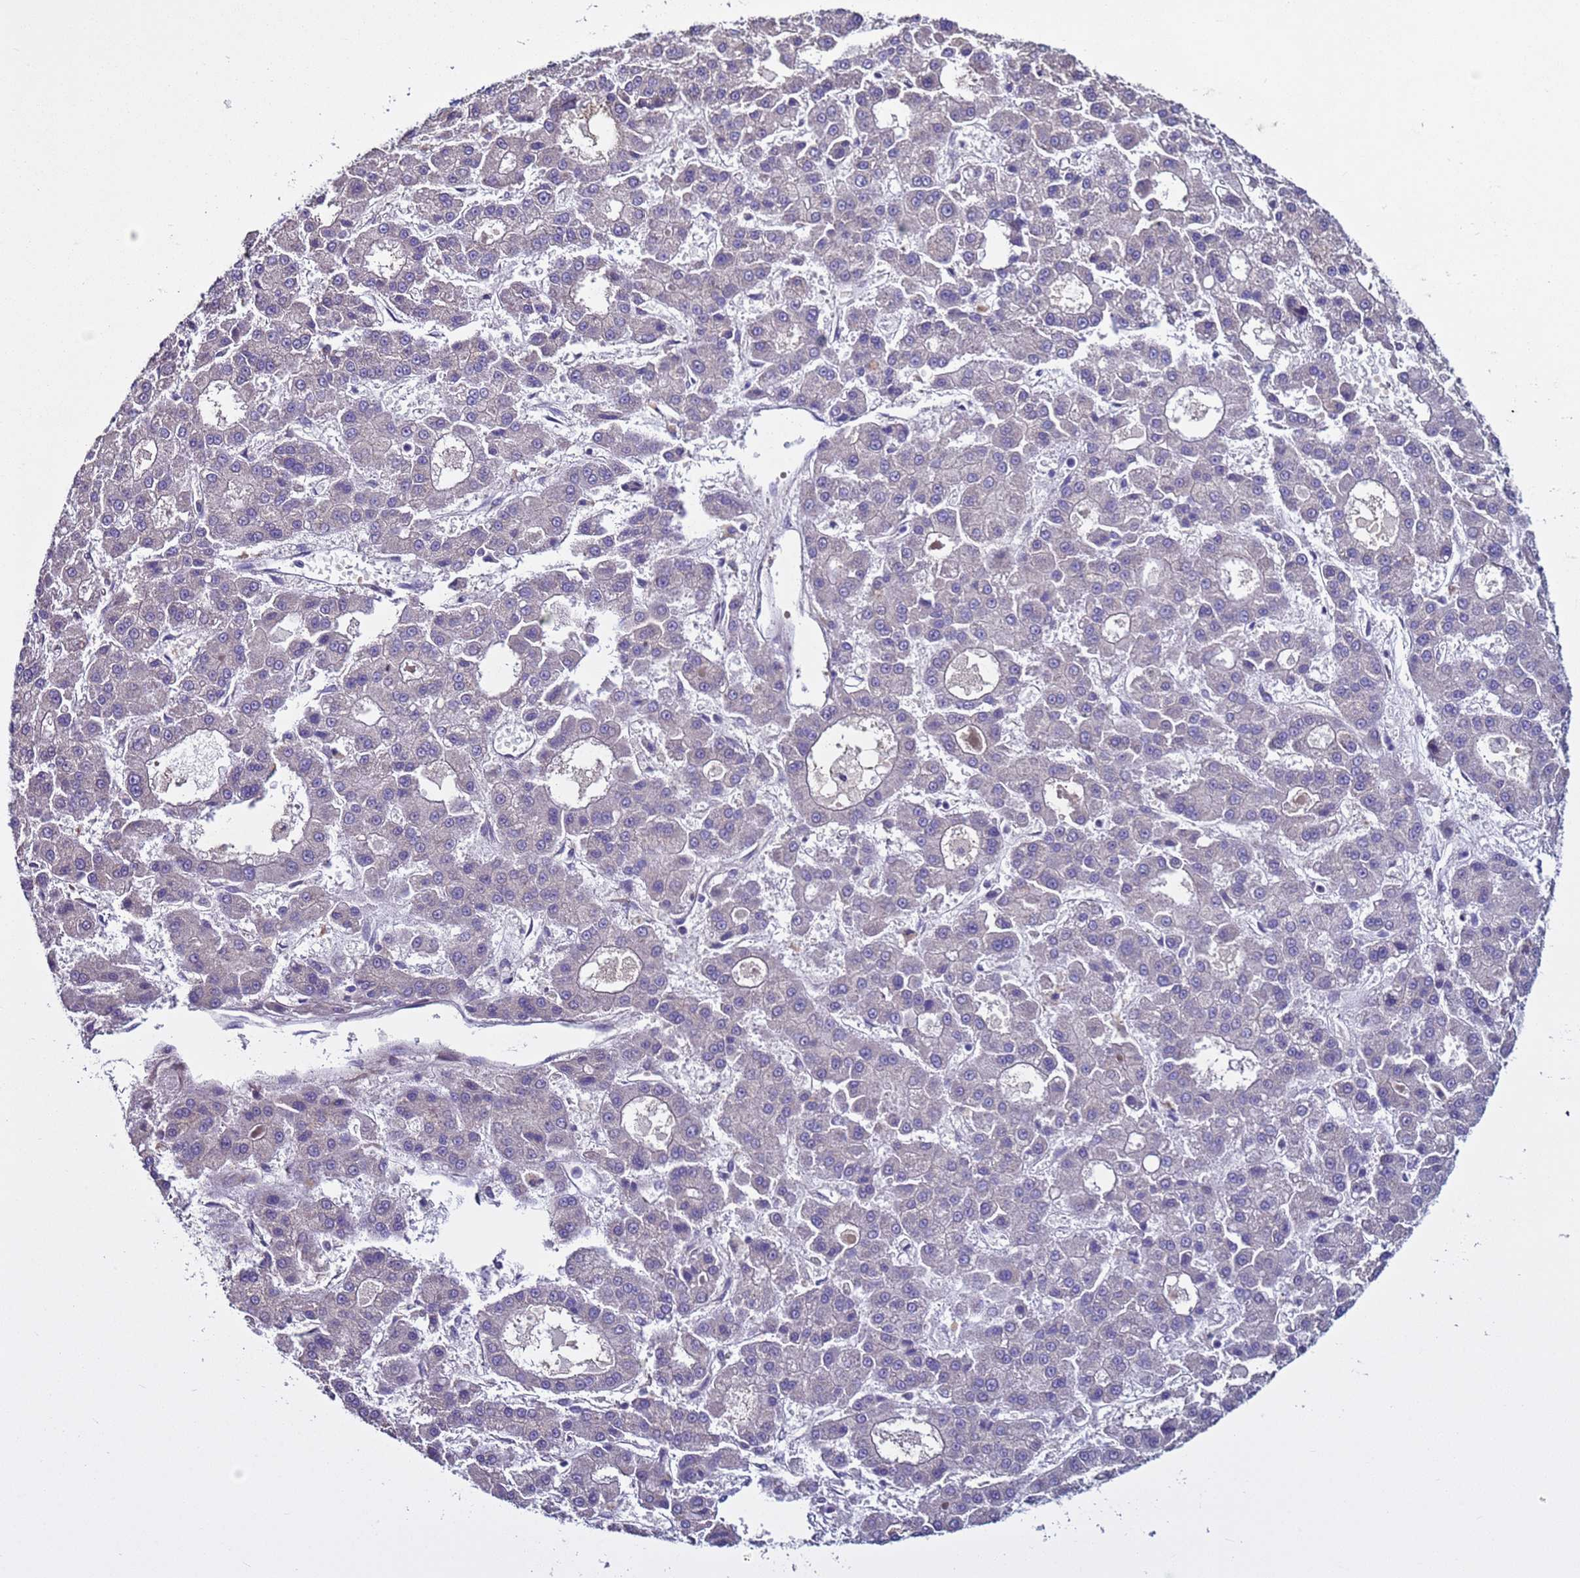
{"staining": {"intensity": "negative", "quantity": "none", "location": "none"}, "tissue": "liver cancer", "cell_type": "Tumor cells", "image_type": "cancer", "snomed": [{"axis": "morphology", "description": "Carcinoma, Hepatocellular, NOS"}, {"axis": "topography", "description": "Liver"}], "caption": "Tumor cells show no significant positivity in liver cancer (hepatocellular carcinoma).", "gene": "RABL2B", "patient": {"sex": "male", "age": 70}}